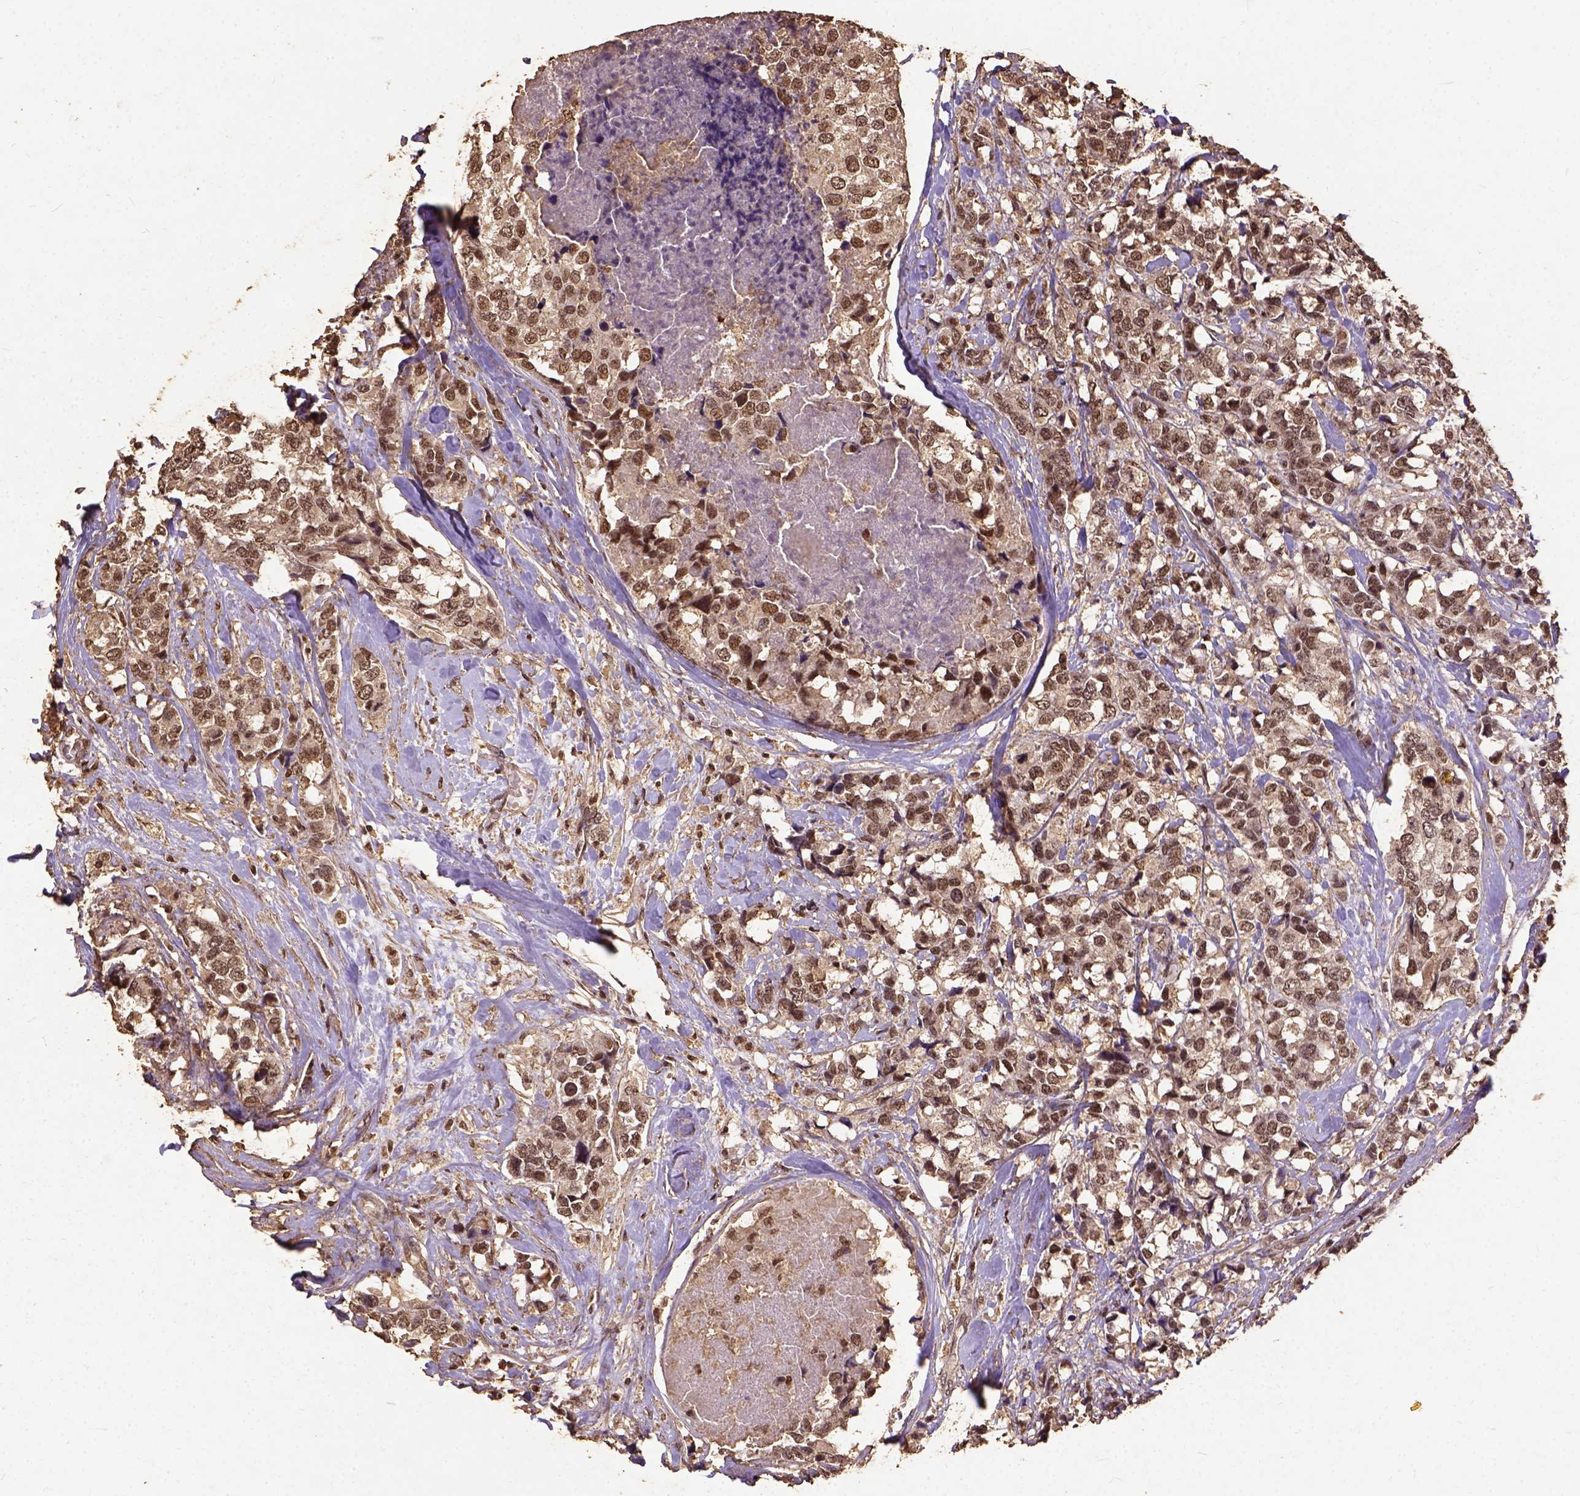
{"staining": {"intensity": "moderate", "quantity": ">75%", "location": "nuclear"}, "tissue": "breast cancer", "cell_type": "Tumor cells", "image_type": "cancer", "snomed": [{"axis": "morphology", "description": "Lobular carcinoma"}, {"axis": "topography", "description": "Breast"}], "caption": "Human breast lobular carcinoma stained with a brown dye shows moderate nuclear positive expression in about >75% of tumor cells.", "gene": "NACC1", "patient": {"sex": "female", "age": 59}}